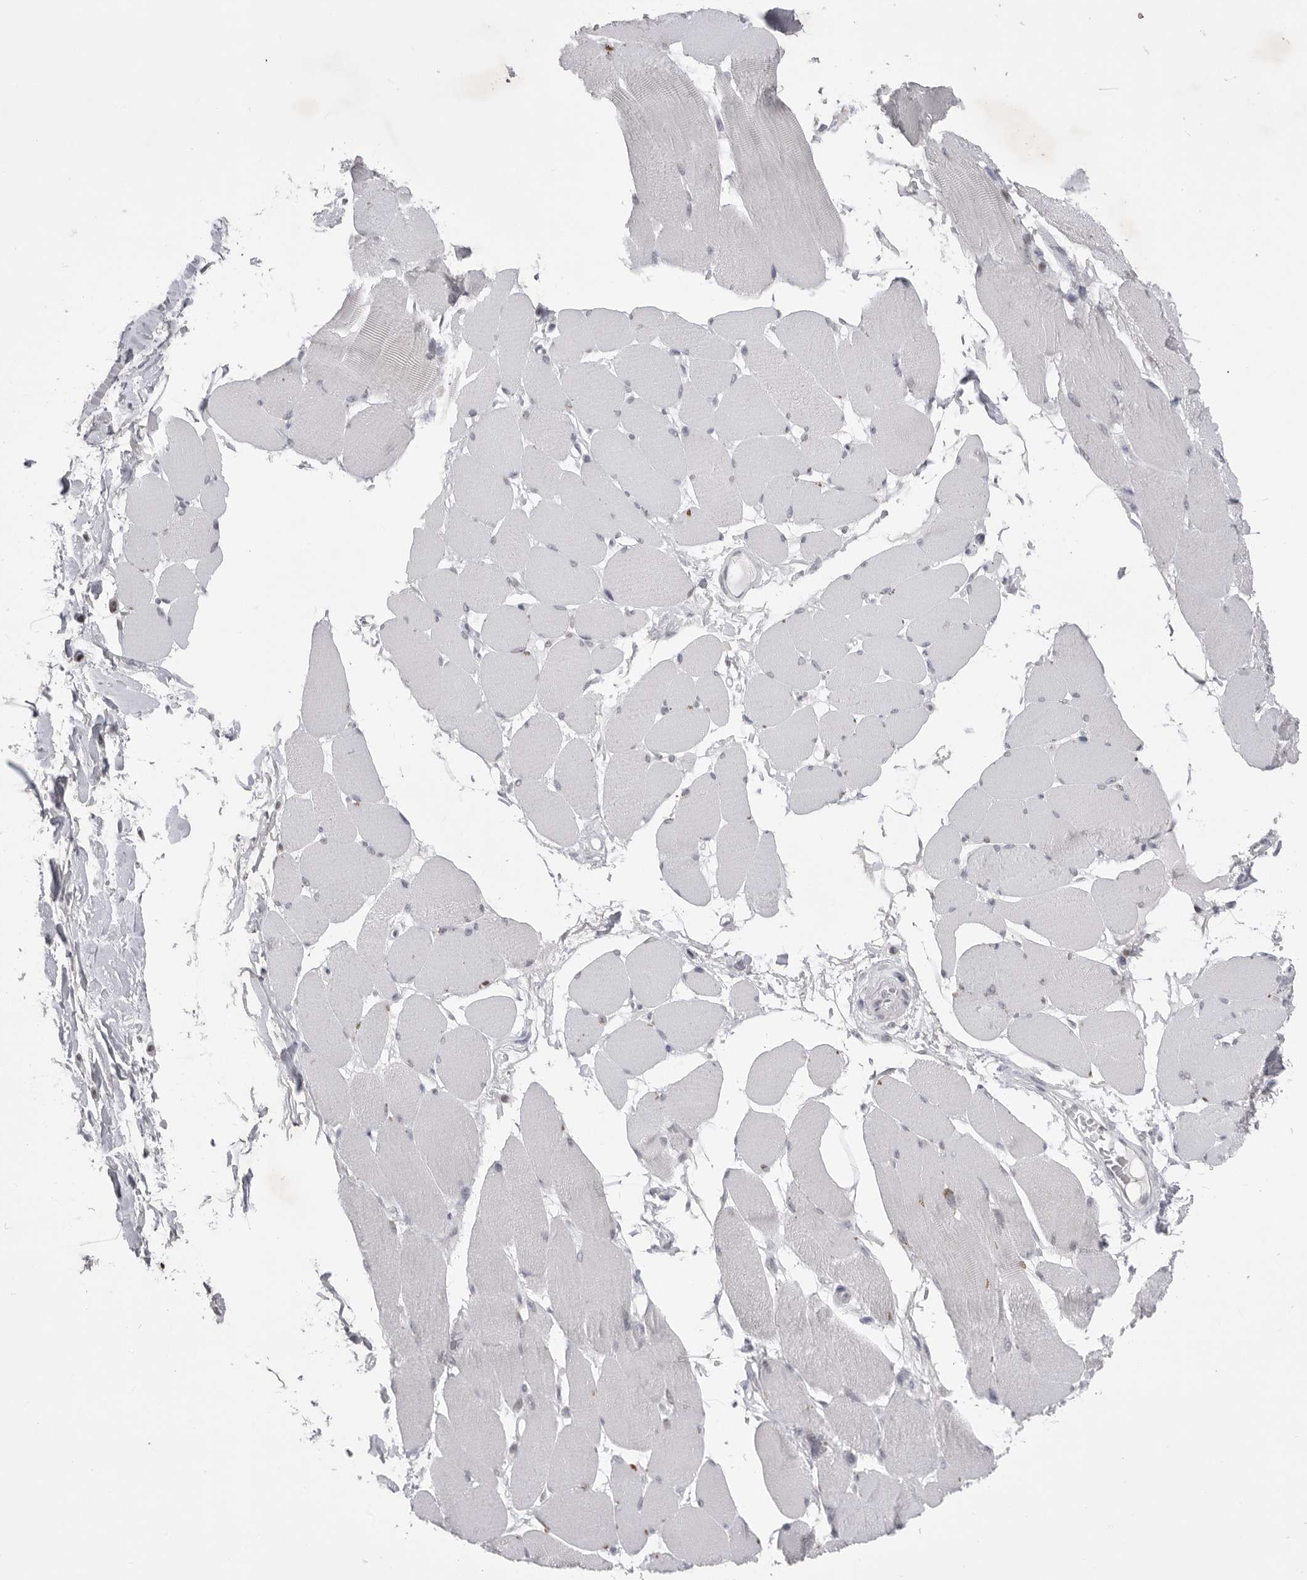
{"staining": {"intensity": "negative", "quantity": "none", "location": "none"}, "tissue": "skeletal muscle", "cell_type": "Myocytes", "image_type": "normal", "snomed": [{"axis": "morphology", "description": "Normal tissue, NOS"}, {"axis": "topography", "description": "Skin"}, {"axis": "topography", "description": "Skeletal muscle"}], "caption": "Immunohistochemistry of benign skeletal muscle shows no staining in myocytes. Nuclei are stained in blue.", "gene": "ZBTB7B", "patient": {"sex": "male", "age": 83}}